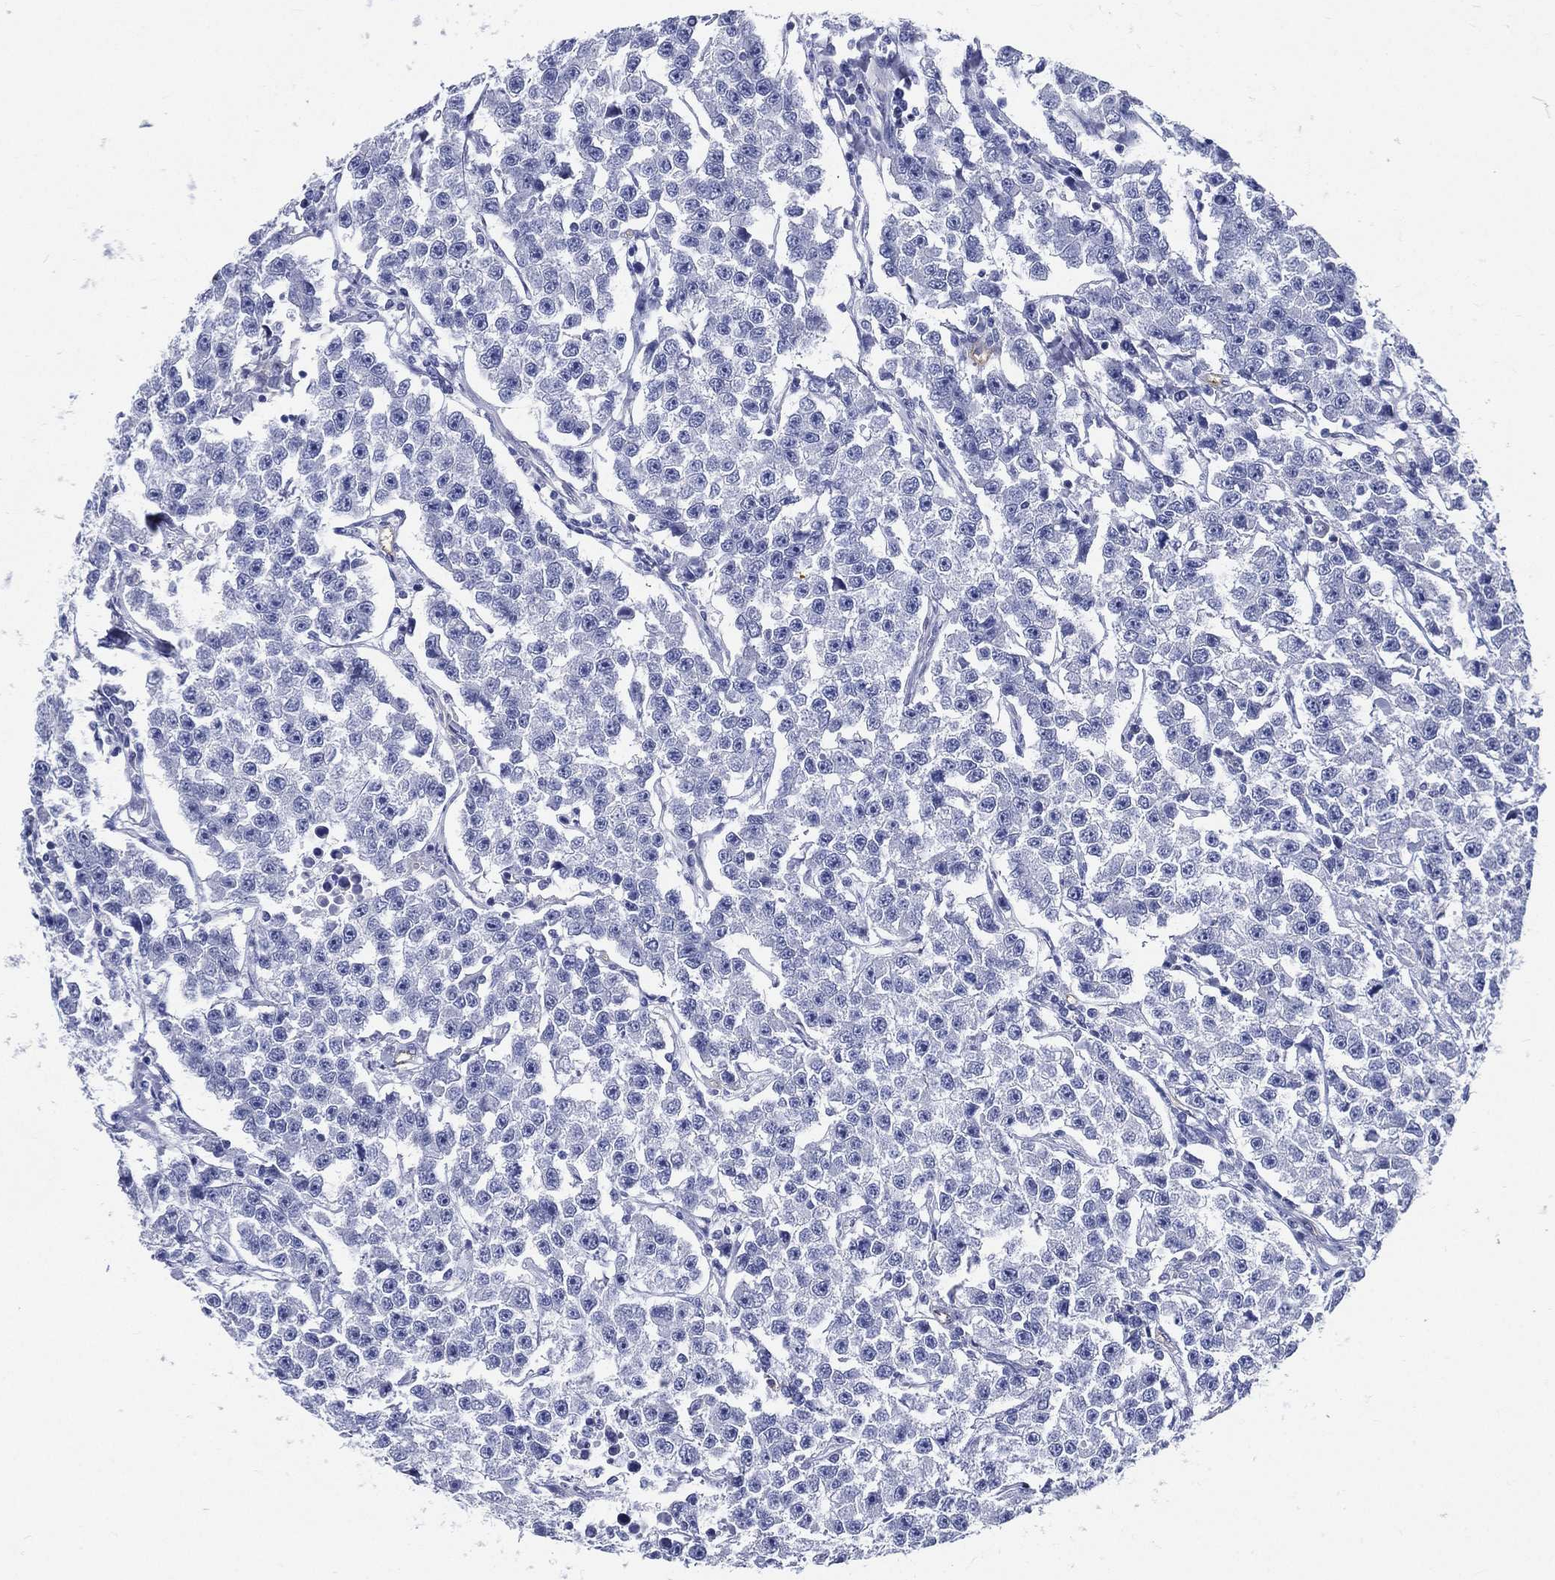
{"staining": {"intensity": "negative", "quantity": "none", "location": "none"}, "tissue": "testis cancer", "cell_type": "Tumor cells", "image_type": "cancer", "snomed": [{"axis": "morphology", "description": "Seminoma, NOS"}, {"axis": "topography", "description": "Testis"}], "caption": "A high-resolution micrograph shows IHC staining of testis seminoma, which displays no significant expression in tumor cells. (Immunohistochemistry (ihc), brightfield microscopy, high magnification).", "gene": "NEDD9", "patient": {"sex": "male", "age": 59}}